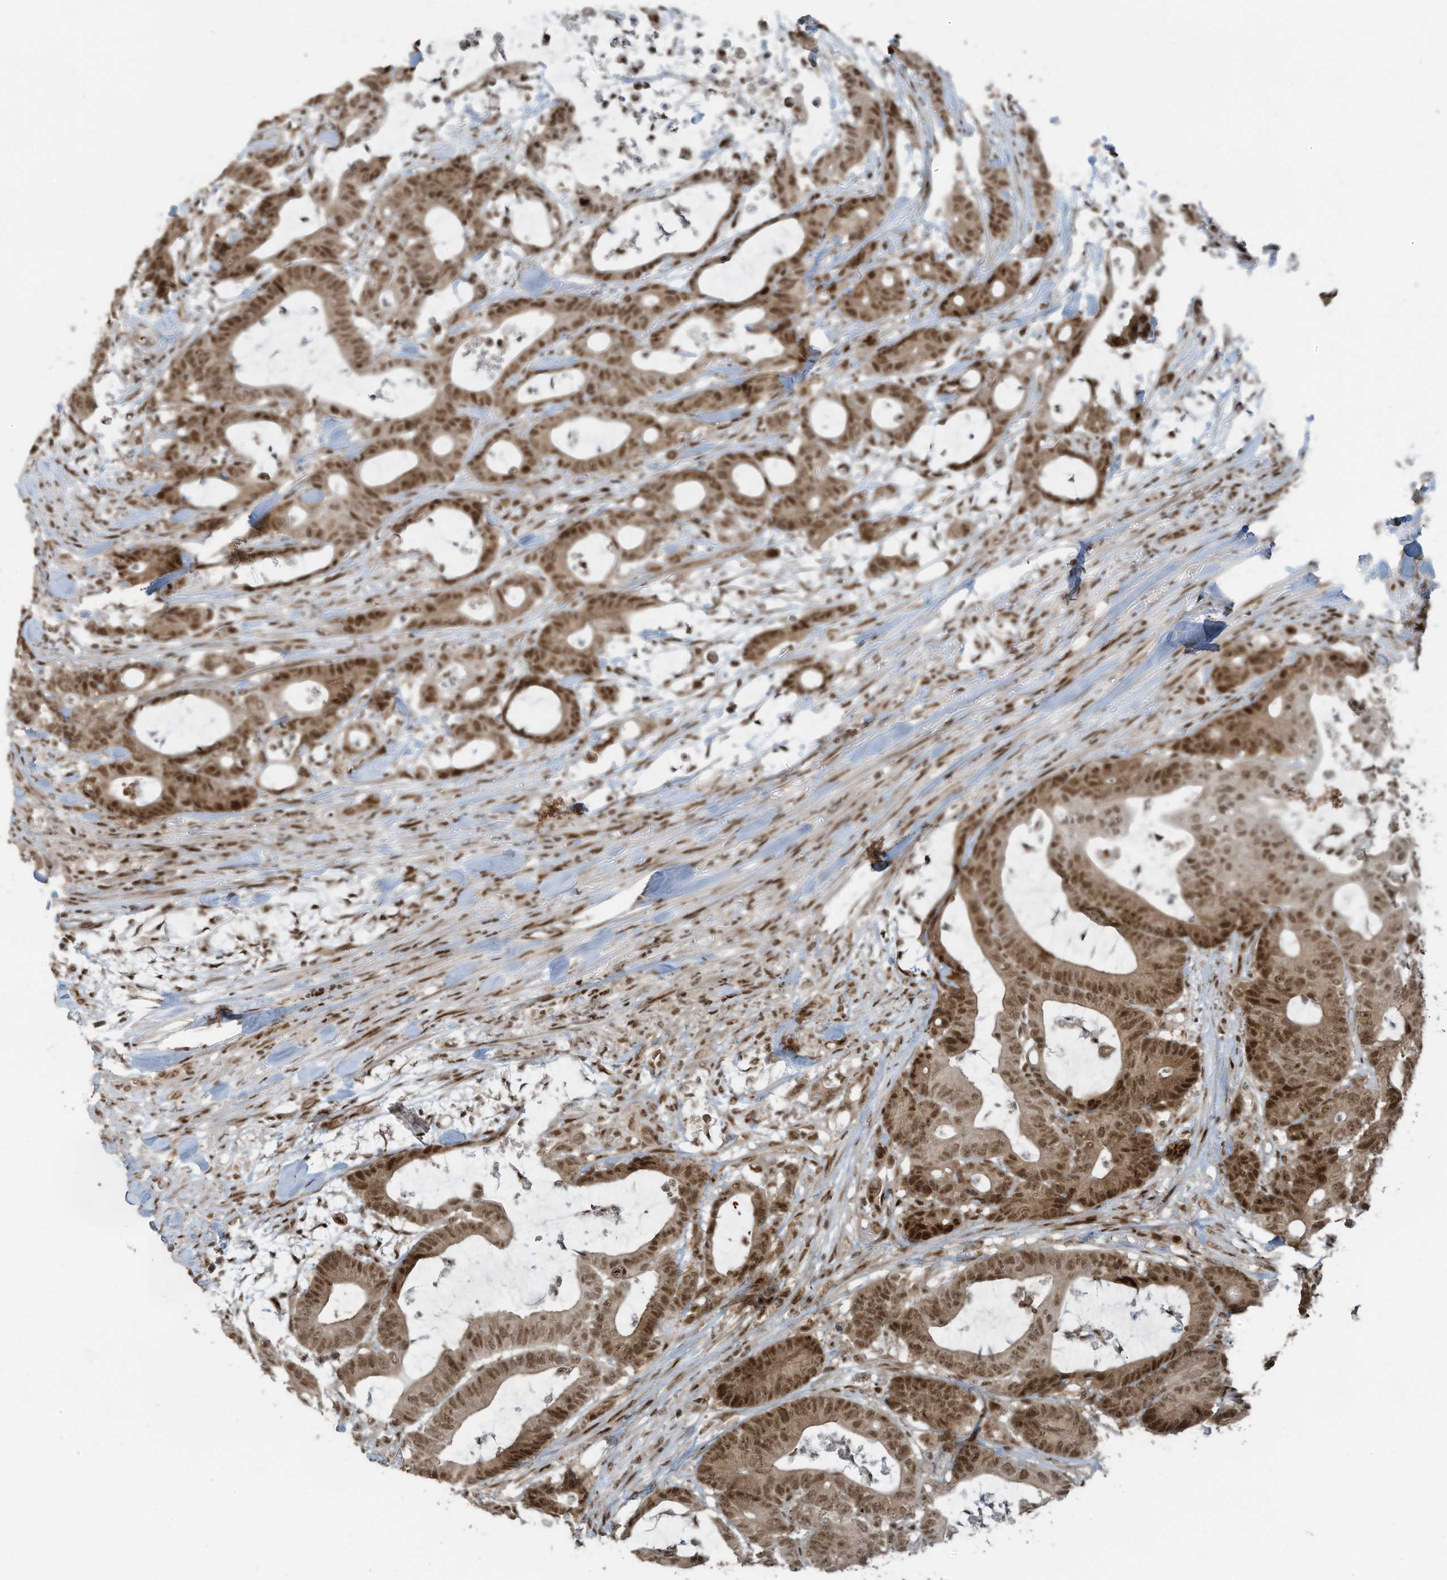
{"staining": {"intensity": "moderate", "quantity": ">75%", "location": "cytoplasmic/membranous,nuclear"}, "tissue": "colorectal cancer", "cell_type": "Tumor cells", "image_type": "cancer", "snomed": [{"axis": "morphology", "description": "Adenocarcinoma, NOS"}, {"axis": "topography", "description": "Colon"}], "caption": "IHC photomicrograph of neoplastic tissue: adenocarcinoma (colorectal) stained using immunohistochemistry (IHC) demonstrates medium levels of moderate protein expression localized specifically in the cytoplasmic/membranous and nuclear of tumor cells, appearing as a cytoplasmic/membranous and nuclear brown color.", "gene": "PCNP", "patient": {"sex": "female", "age": 84}}